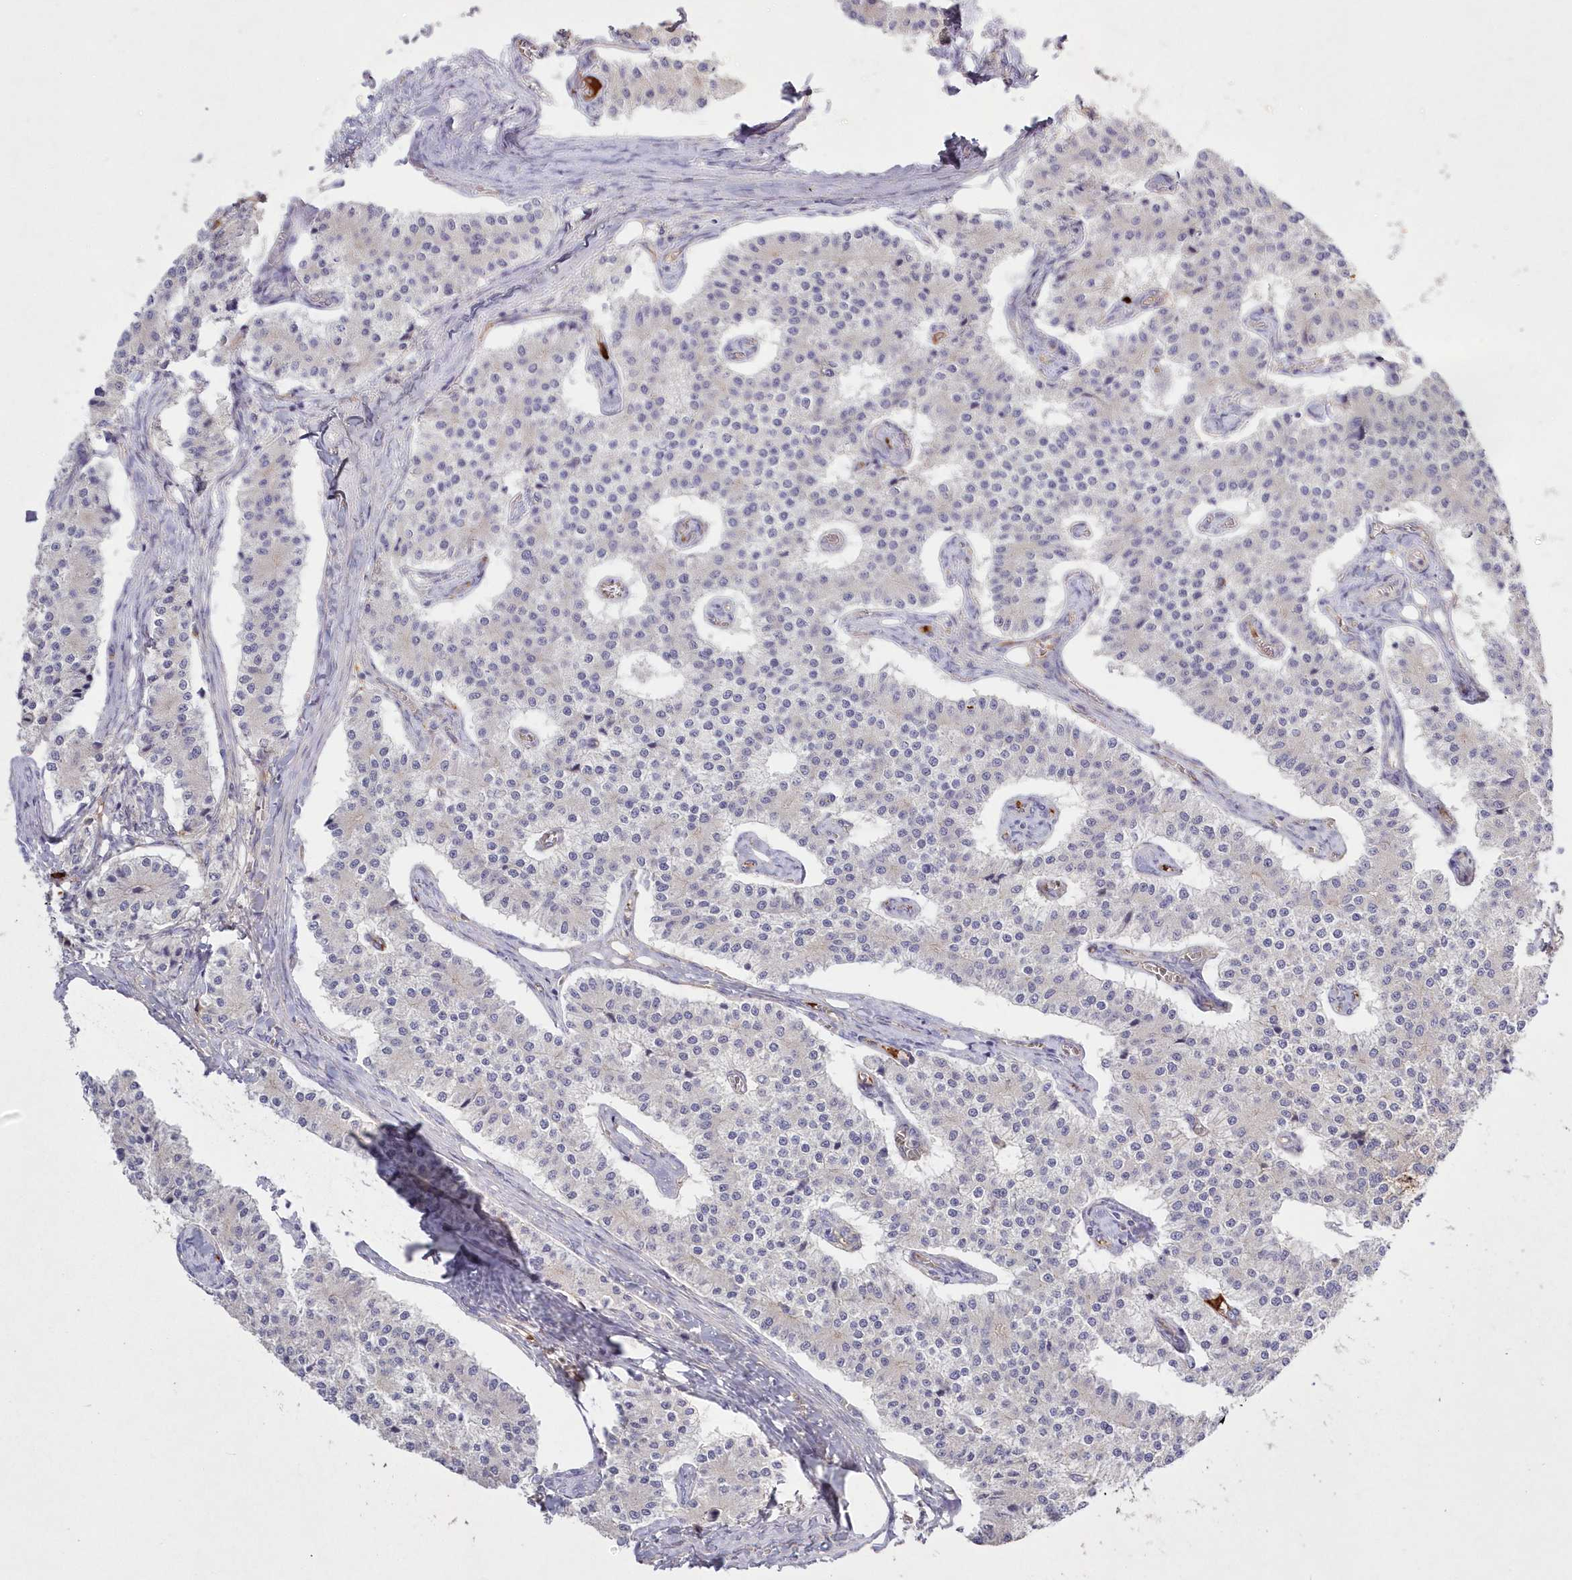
{"staining": {"intensity": "negative", "quantity": "none", "location": "none"}, "tissue": "carcinoid", "cell_type": "Tumor cells", "image_type": "cancer", "snomed": [{"axis": "morphology", "description": "Carcinoid, malignant, NOS"}, {"axis": "topography", "description": "Colon"}], "caption": "Photomicrograph shows no significant protein positivity in tumor cells of malignant carcinoid. Nuclei are stained in blue.", "gene": "WBP1L", "patient": {"sex": "female", "age": 52}}